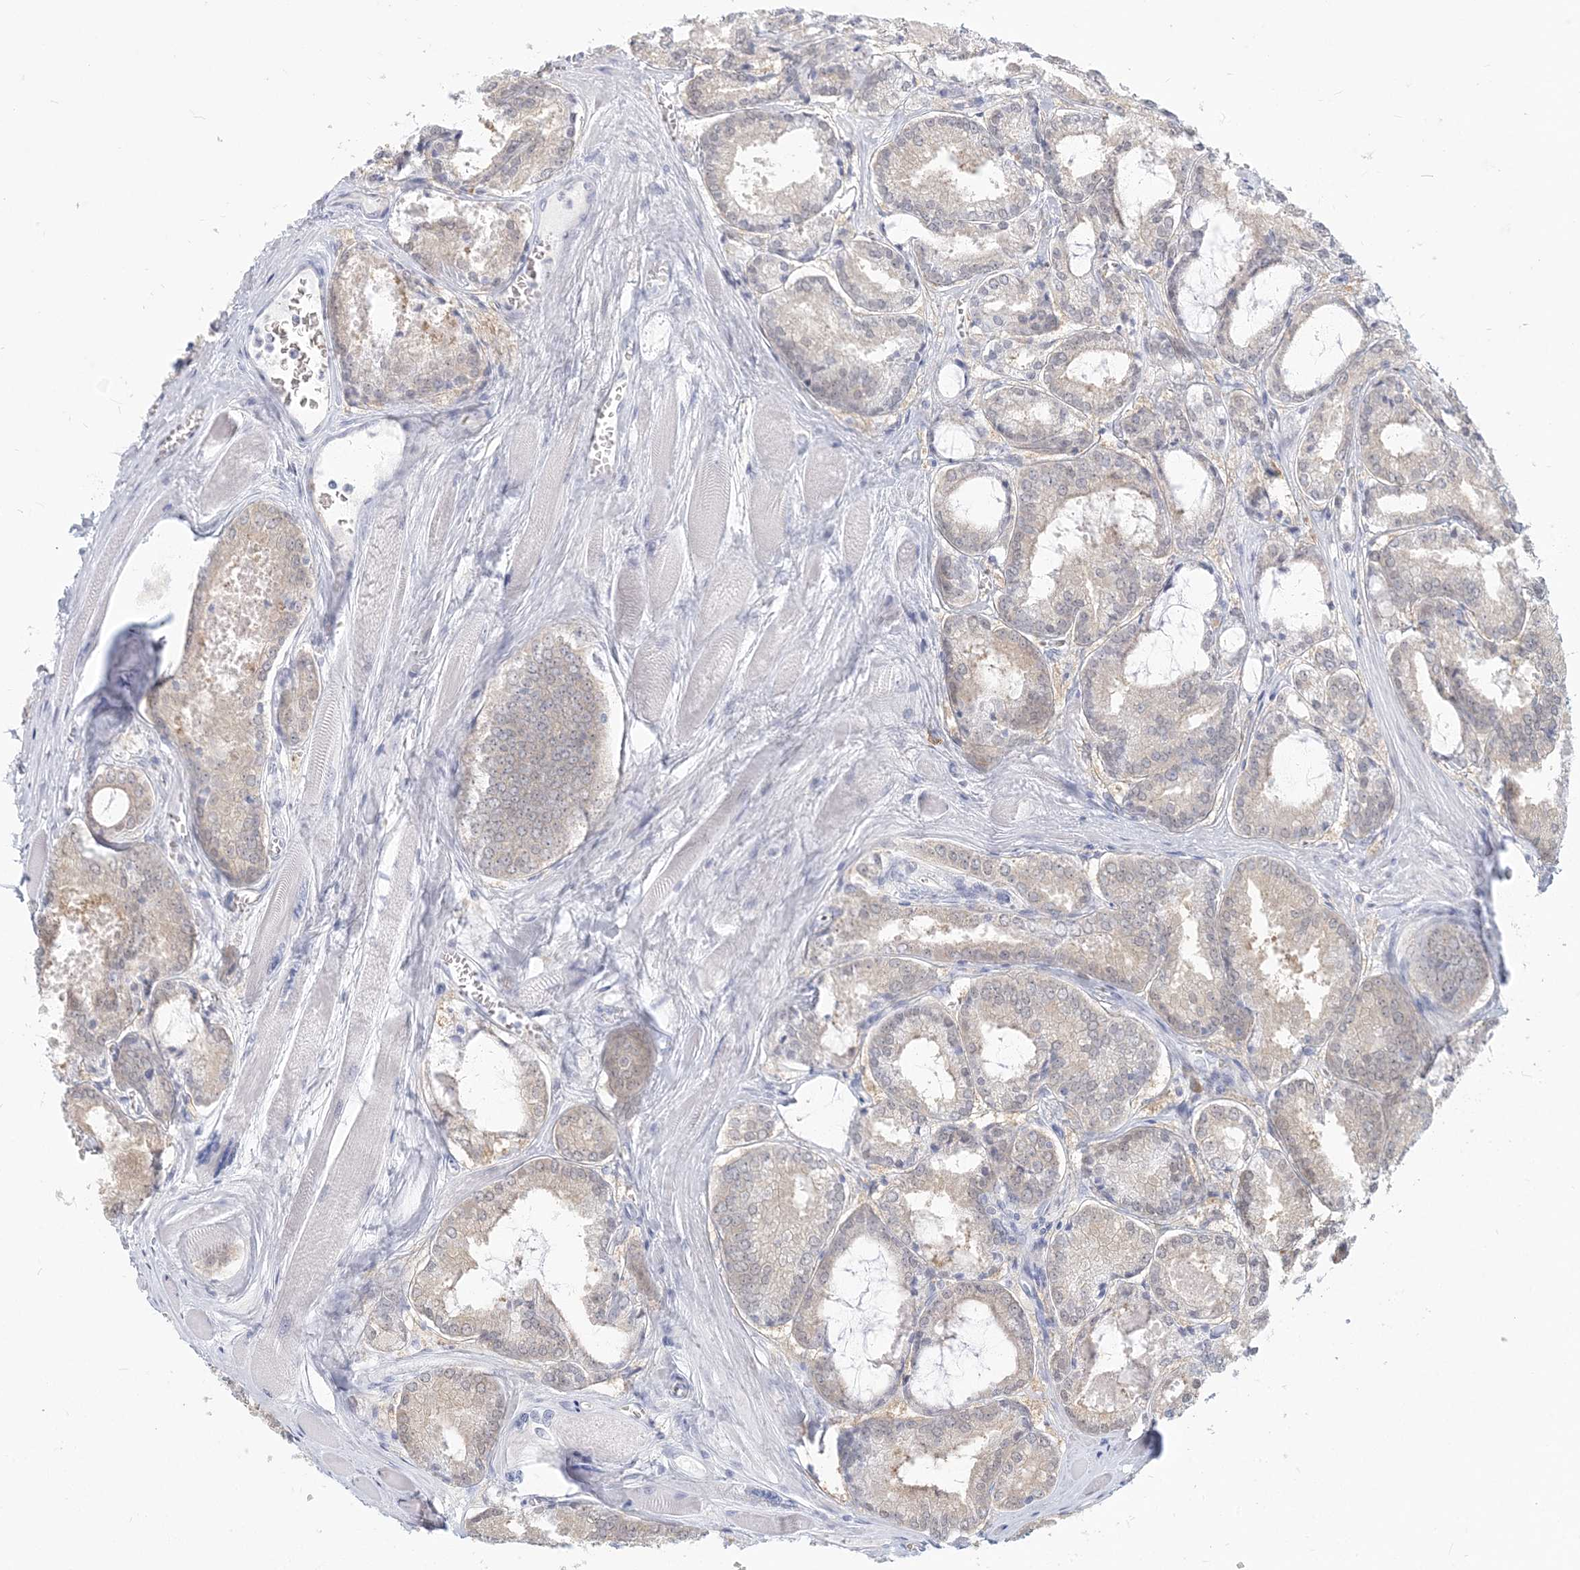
{"staining": {"intensity": "negative", "quantity": "none", "location": "none"}, "tissue": "prostate cancer", "cell_type": "Tumor cells", "image_type": "cancer", "snomed": [{"axis": "morphology", "description": "Adenocarcinoma, Low grade"}, {"axis": "topography", "description": "Prostate"}], "caption": "High magnification brightfield microscopy of prostate cancer (low-grade adenocarcinoma) stained with DAB (brown) and counterstained with hematoxylin (blue): tumor cells show no significant expression.", "gene": "GMPPA", "patient": {"sex": "male", "age": 67}}